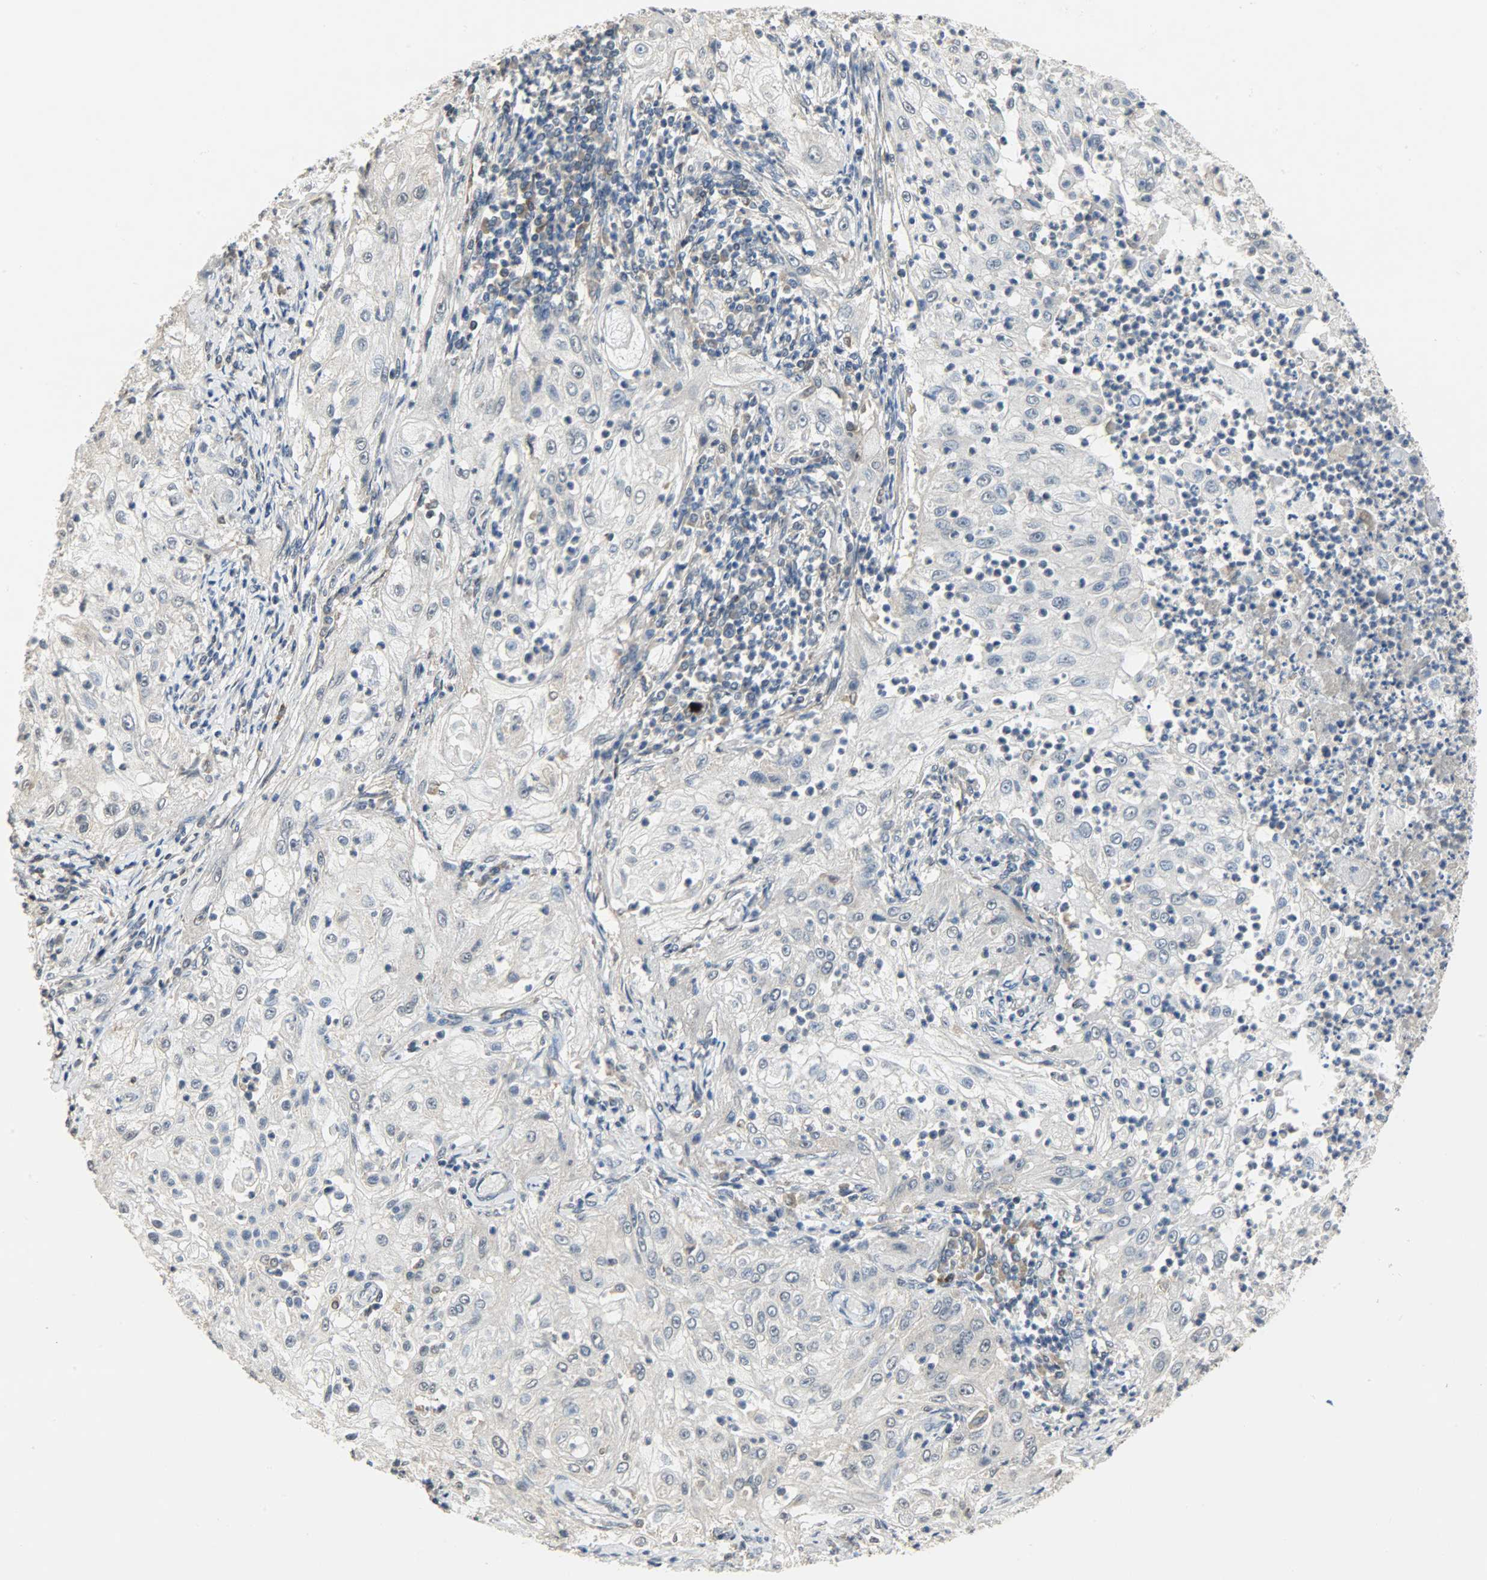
{"staining": {"intensity": "negative", "quantity": "none", "location": "none"}, "tissue": "lung cancer", "cell_type": "Tumor cells", "image_type": "cancer", "snomed": [{"axis": "morphology", "description": "Inflammation, NOS"}, {"axis": "morphology", "description": "Squamous cell carcinoma, NOS"}, {"axis": "topography", "description": "Lymph node"}, {"axis": "topography", "description": "Soft tissue"}, {"axis": "topography", "description": "Lung"}], "caption": "Immunohistochemistry micrograph of neoplastic tissue: lung cancer (squamous cell carcinoma) stained with DAB (3,3'-diaminobenzidine) reveals no significant protein positivity in tumor cells.", "gene": "TRIM21", "patient": {"sex": "male", "age": 66}}